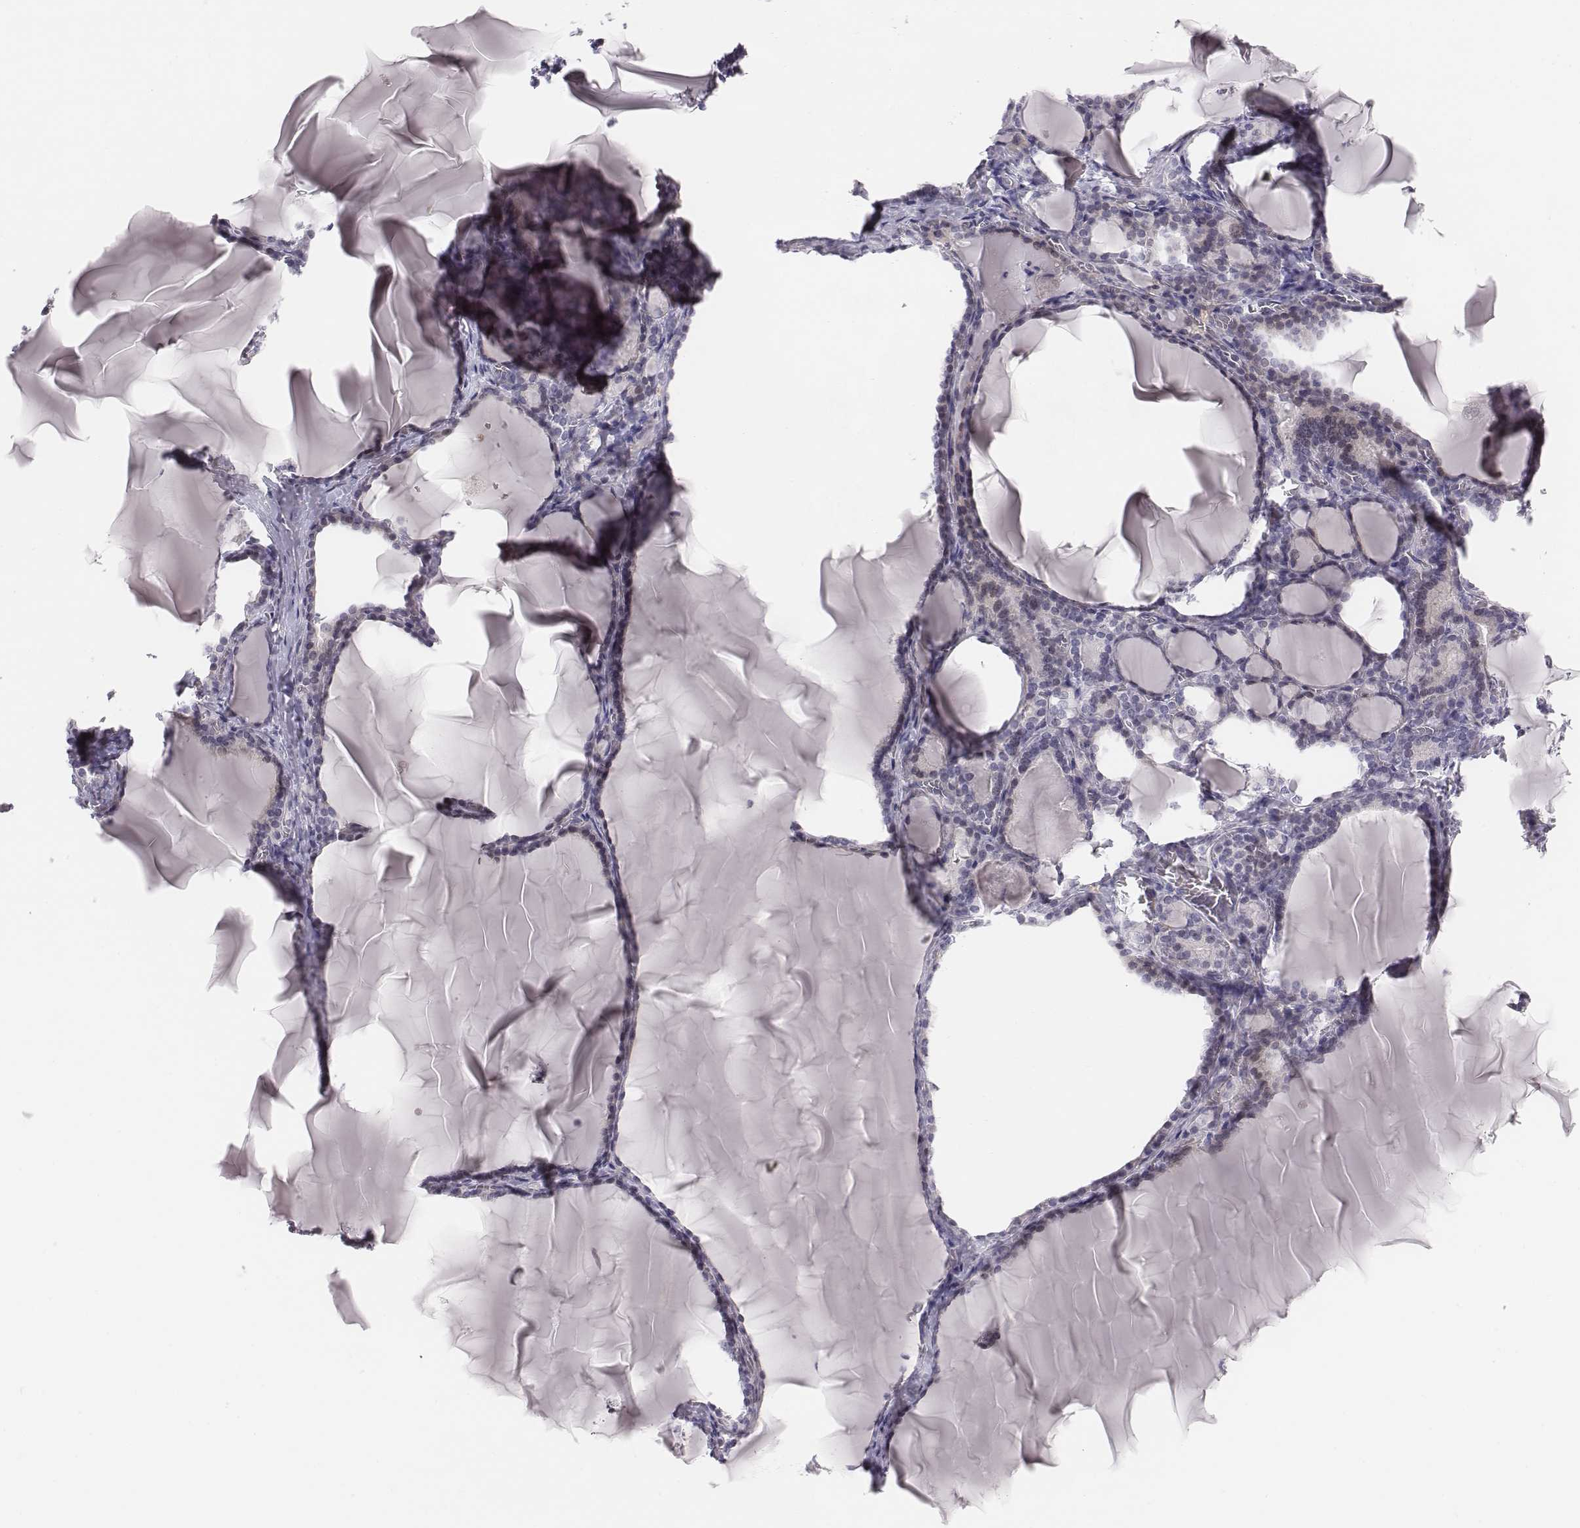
{"staining": {"intensity": "negative", "quantity": "none", "location": "none"}, "tissue": "thyroid gland", "cell_type": "Glandular cells", "image_type": "normal", "snomed": [{"axis": "morphology", "description": "Normal tissue, NOS"}, {"axis": "morphology", "description": "Hyperplasia, NOS"}, {"axis": "topography", "description": "Thyroid gland"}], "caption": "DAB (3,3'-diaminobenzidine) immunohistochemical staining of normal thyroid gland exhibits no significant positivity in glandular cells. (Stains: DAB (3,3'-diaminobenzidine) immunohistochemistry with hematoxylin counter stain, Microscopy: brightfield microscopy at high magnification).", "gene": "CACNG4", "patient": {"sex": "female", "age": 27}}